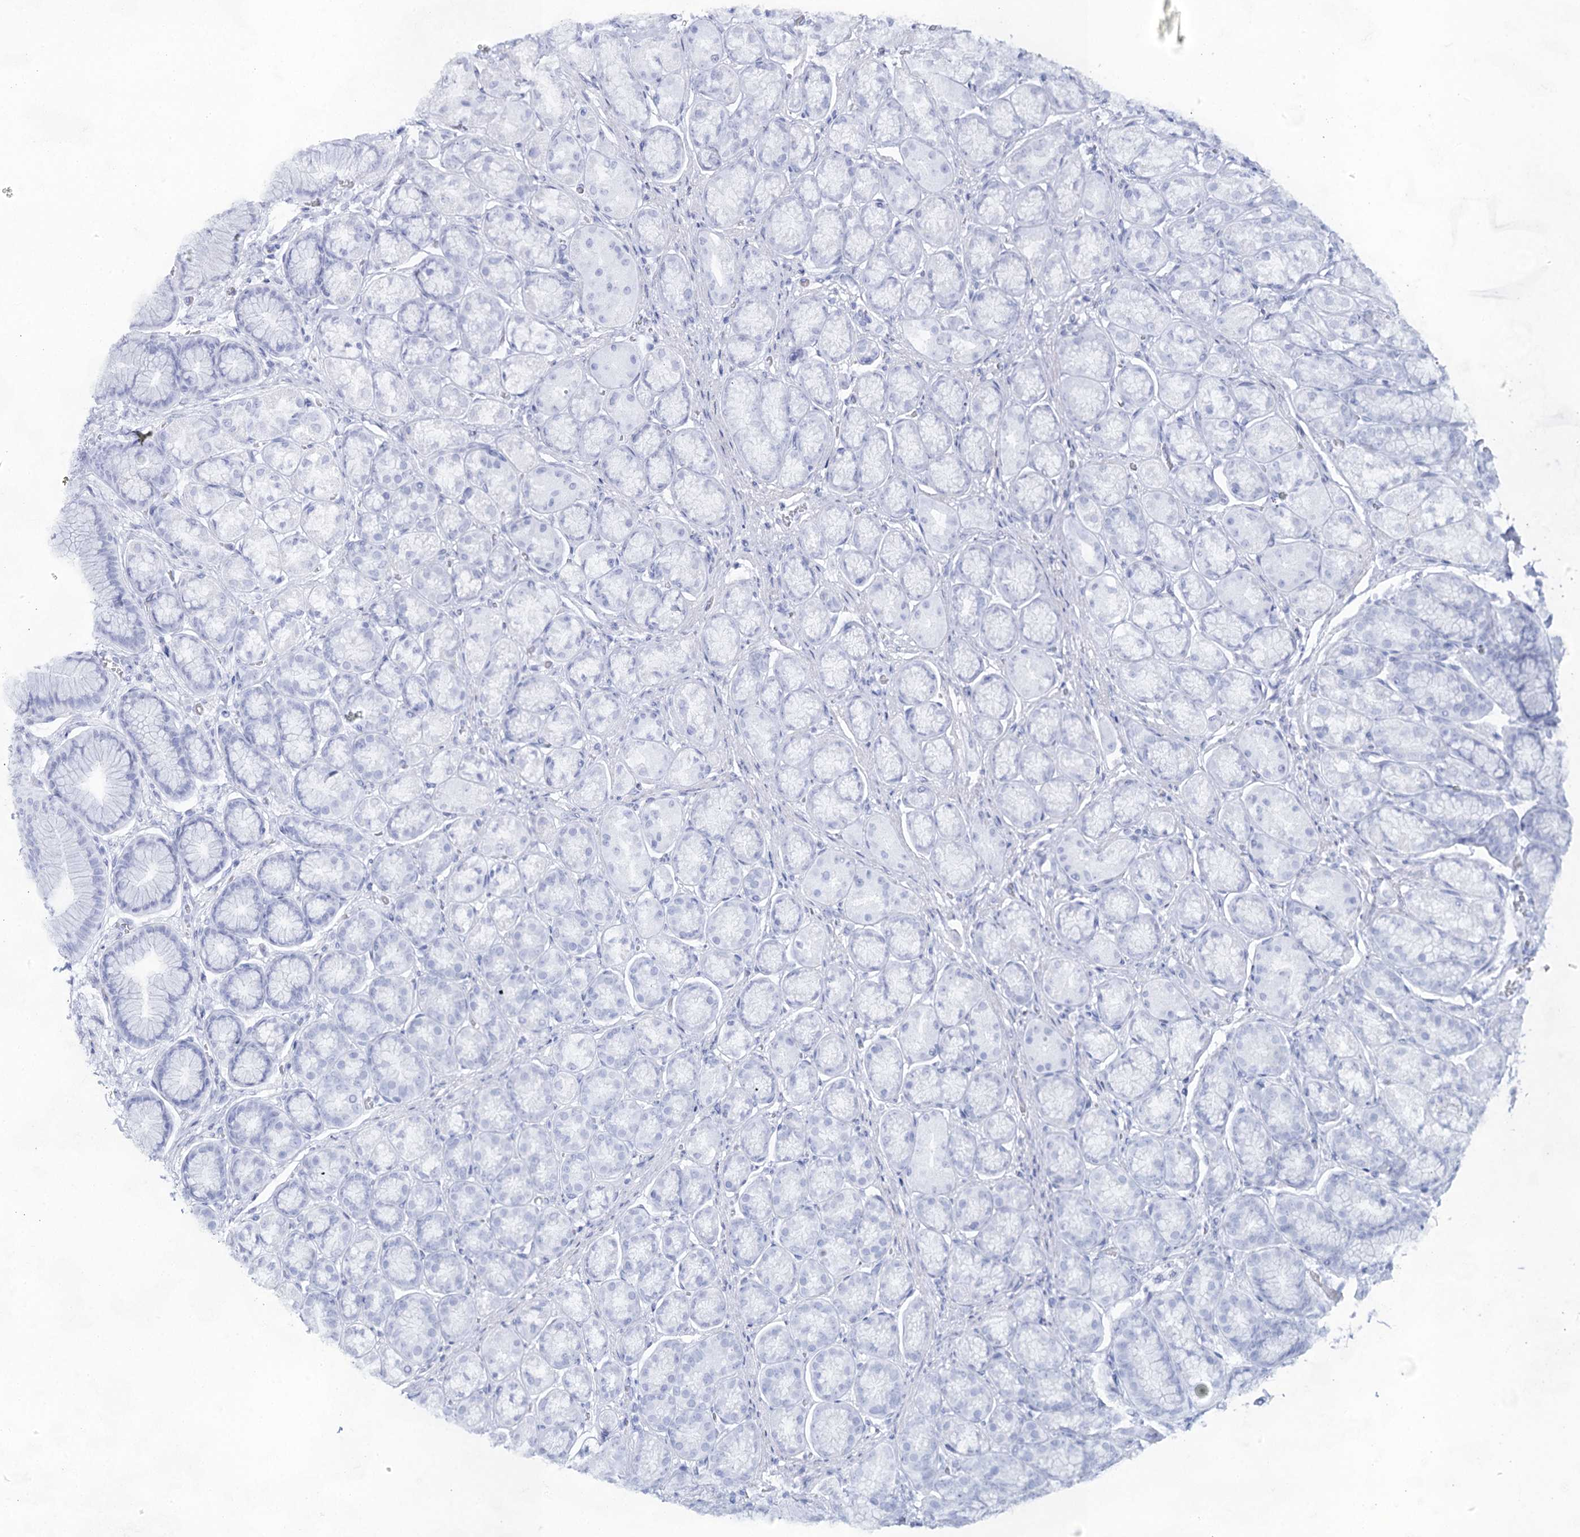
{"staining": {"intensity": "negative", "quantity": "none", "location": "none"}, "tissue": "stomach", "cell_type": "Glandular cells", "image_type": "normal", "snomed": [{"axis": "morphology", "description": "Normal tissue, NOS"}, {"axis": "morphology", "description": "Adenocarcinoma, NOS"}, {"axis": "morphology", "description": "Adenocarcinoma, High grade"}, {"axis": "topography", "description": "Stomach, upper"}, {"axis": "topography", "description": "Stomach"}], "caption": "A high-resolution image shows immunohistochemistry staining of benign stomach, which demonstrates no significant positivity in glandular cells. (Stains: DAB IHC with hematoxylin counter stain, Microscopy: brightfield microscopy at high magnification).", "gene": "ACRV1", "patient": {"sex": "female", "age": 65}}